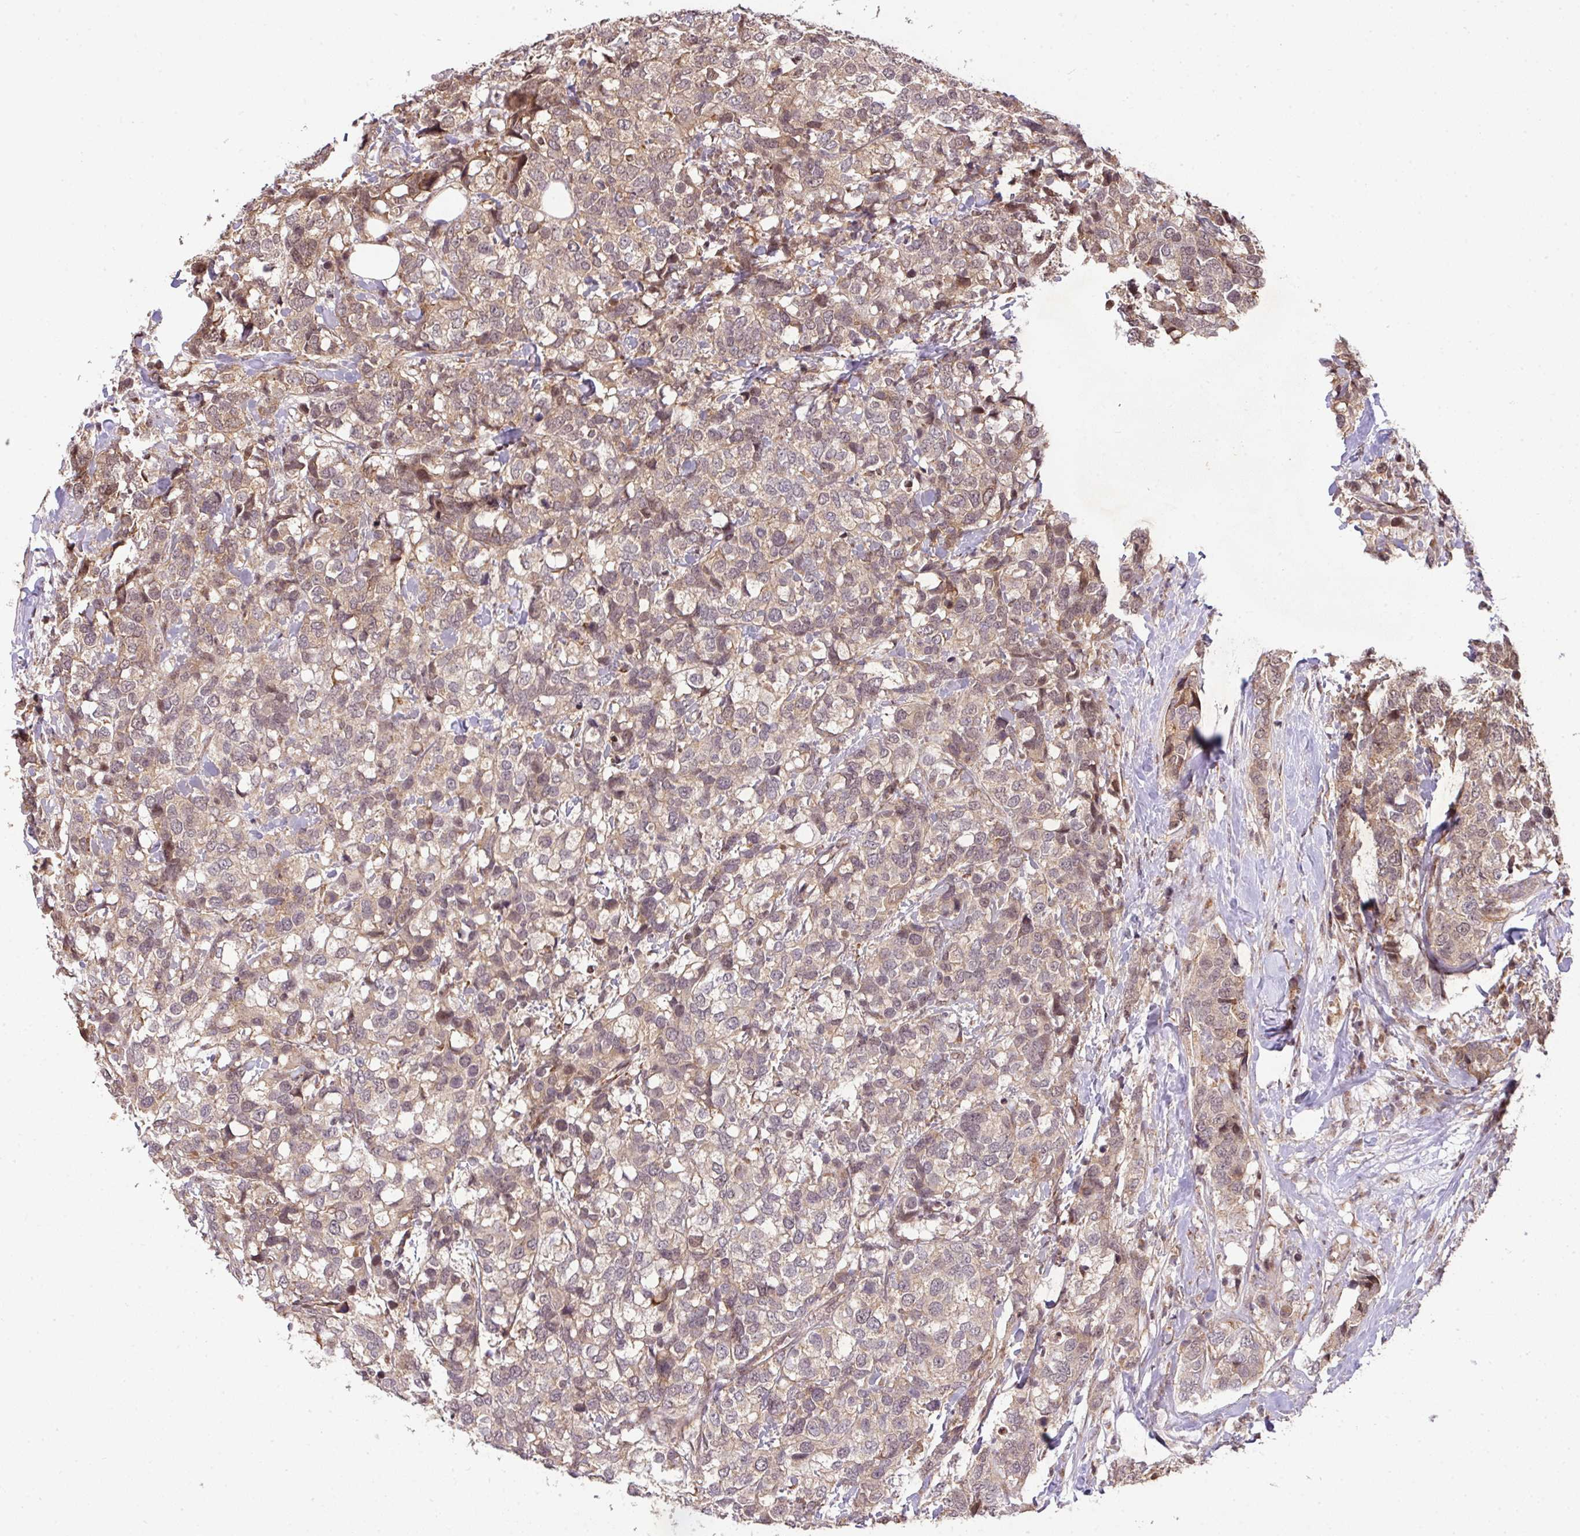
{"staining": {"intensity": "weak", "quantity": "25%-75%", "location": "cytoplasmic/membranous,nuclear"}, "tissue": "breast cancer", "cell_type": "Tumor cells", "image_type": "cancer", "snomed": [{"axis": "morphology", "description": "Lobular carcinoma"}, {"axis": "topography", "description": "Breast"}], "caption": "The photomicrograph reveals immunohistochemical staining of lobular carcinoma (breast). There is weak cytoplasmic/membranous and nuclear positivity is seen in approximately 25%-75% of tumor cells.", "gene": "PLK1", "patient": {"sex": "female", "age": 59}}